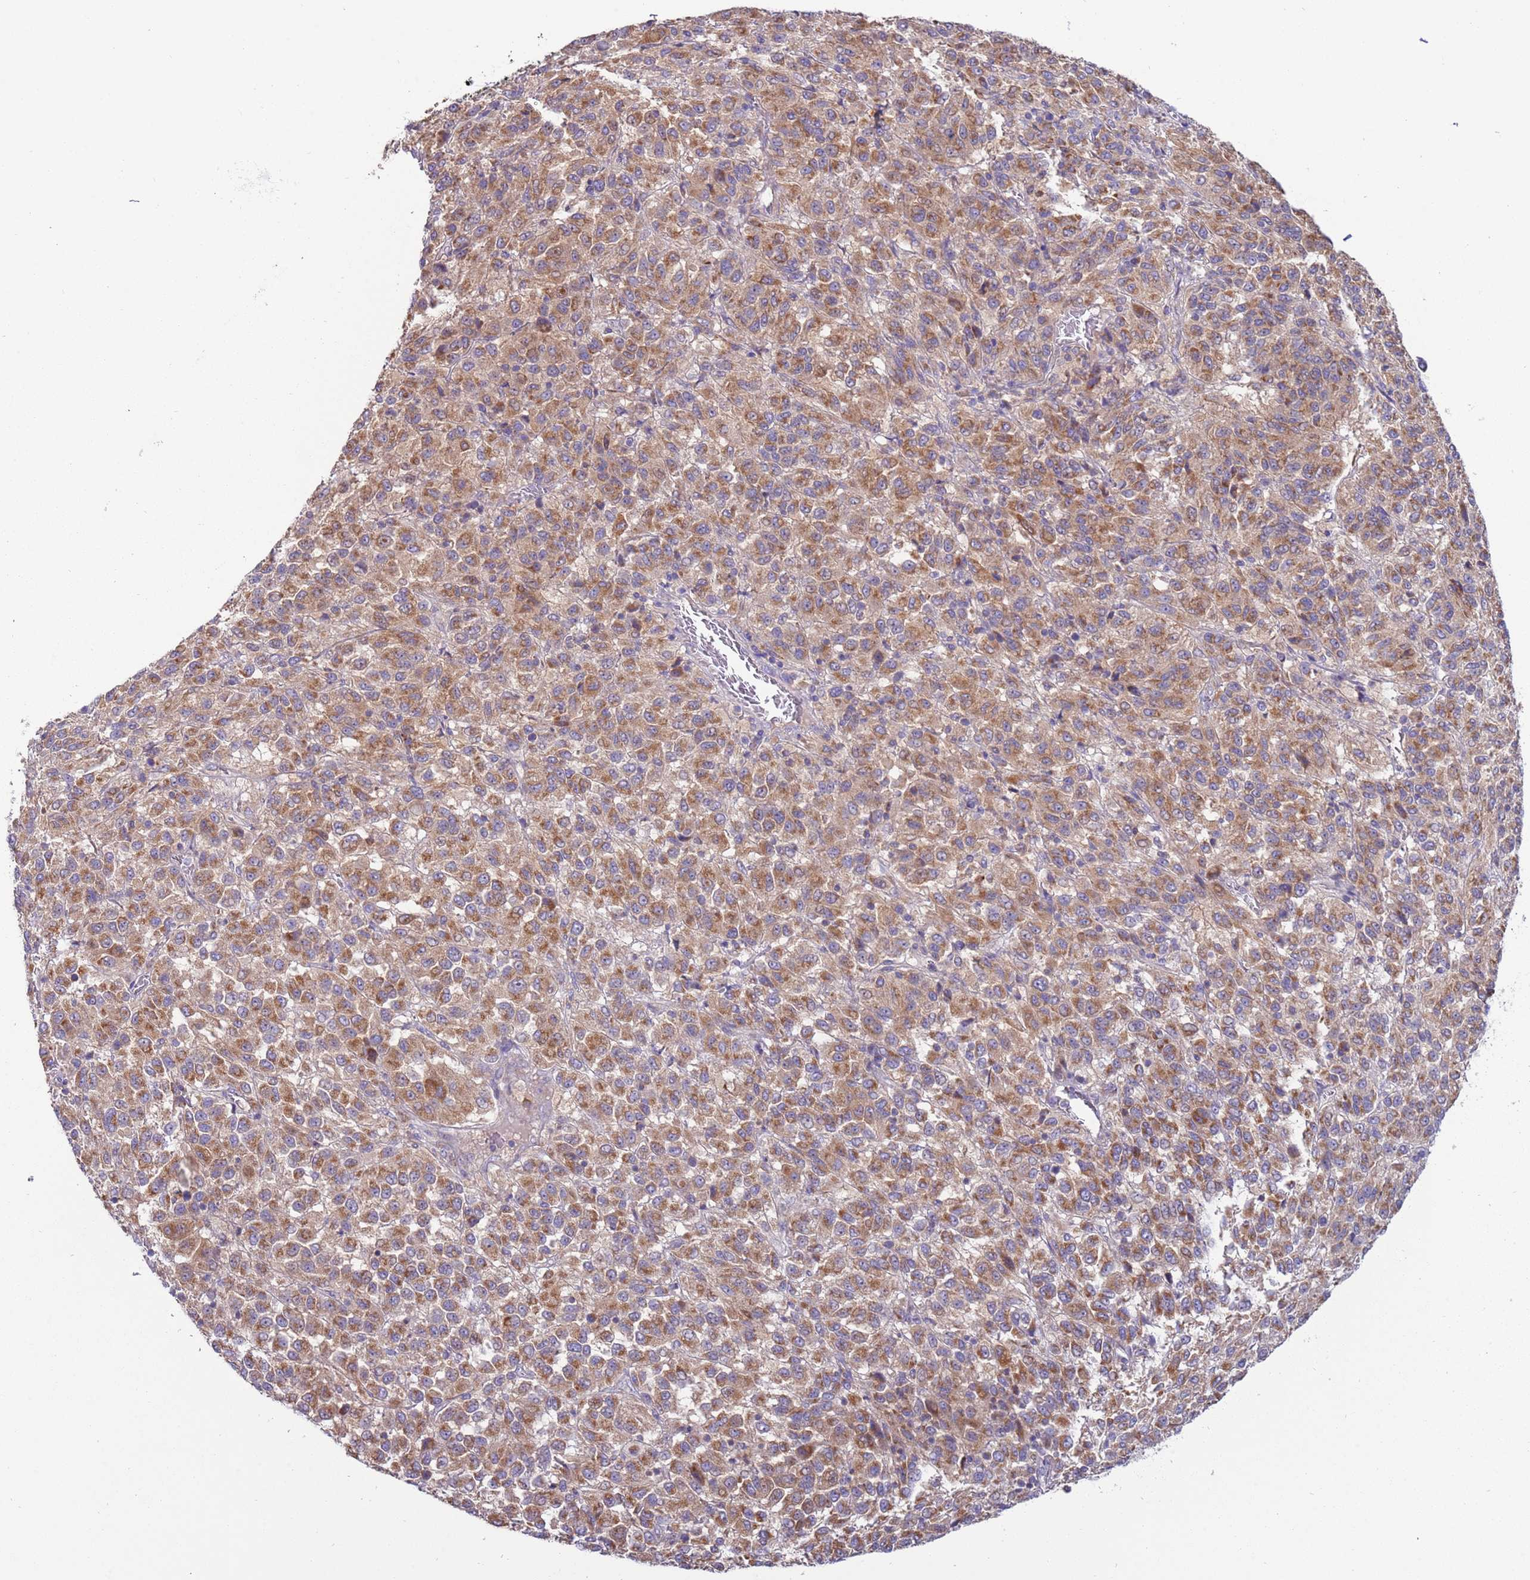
{"staining": {"intensity": "moderate", "quantity": ">75%", "location": "cytoplasmic/membranous"}, "tissue": "melanoma", "cell_type": "Tumor cells", "image_type": "cancer", "snomed": [{"axis": "morphology", "description": "Malignant melanoma, Metastatic site"}, {"axis": "topography", "description": "Lung"}], "caption": "The photomicrograph reveals immunohistochemical staining of malignant melanoma (metastatic site). There is moderate cytoplasmic/membranous staining is identified in about >75% of tumor cells. (Brightfield microscopy of DAB IHC at high magnification).", "gene": "UQCRQ", "patient": {"sex": "male", "age": 64}}